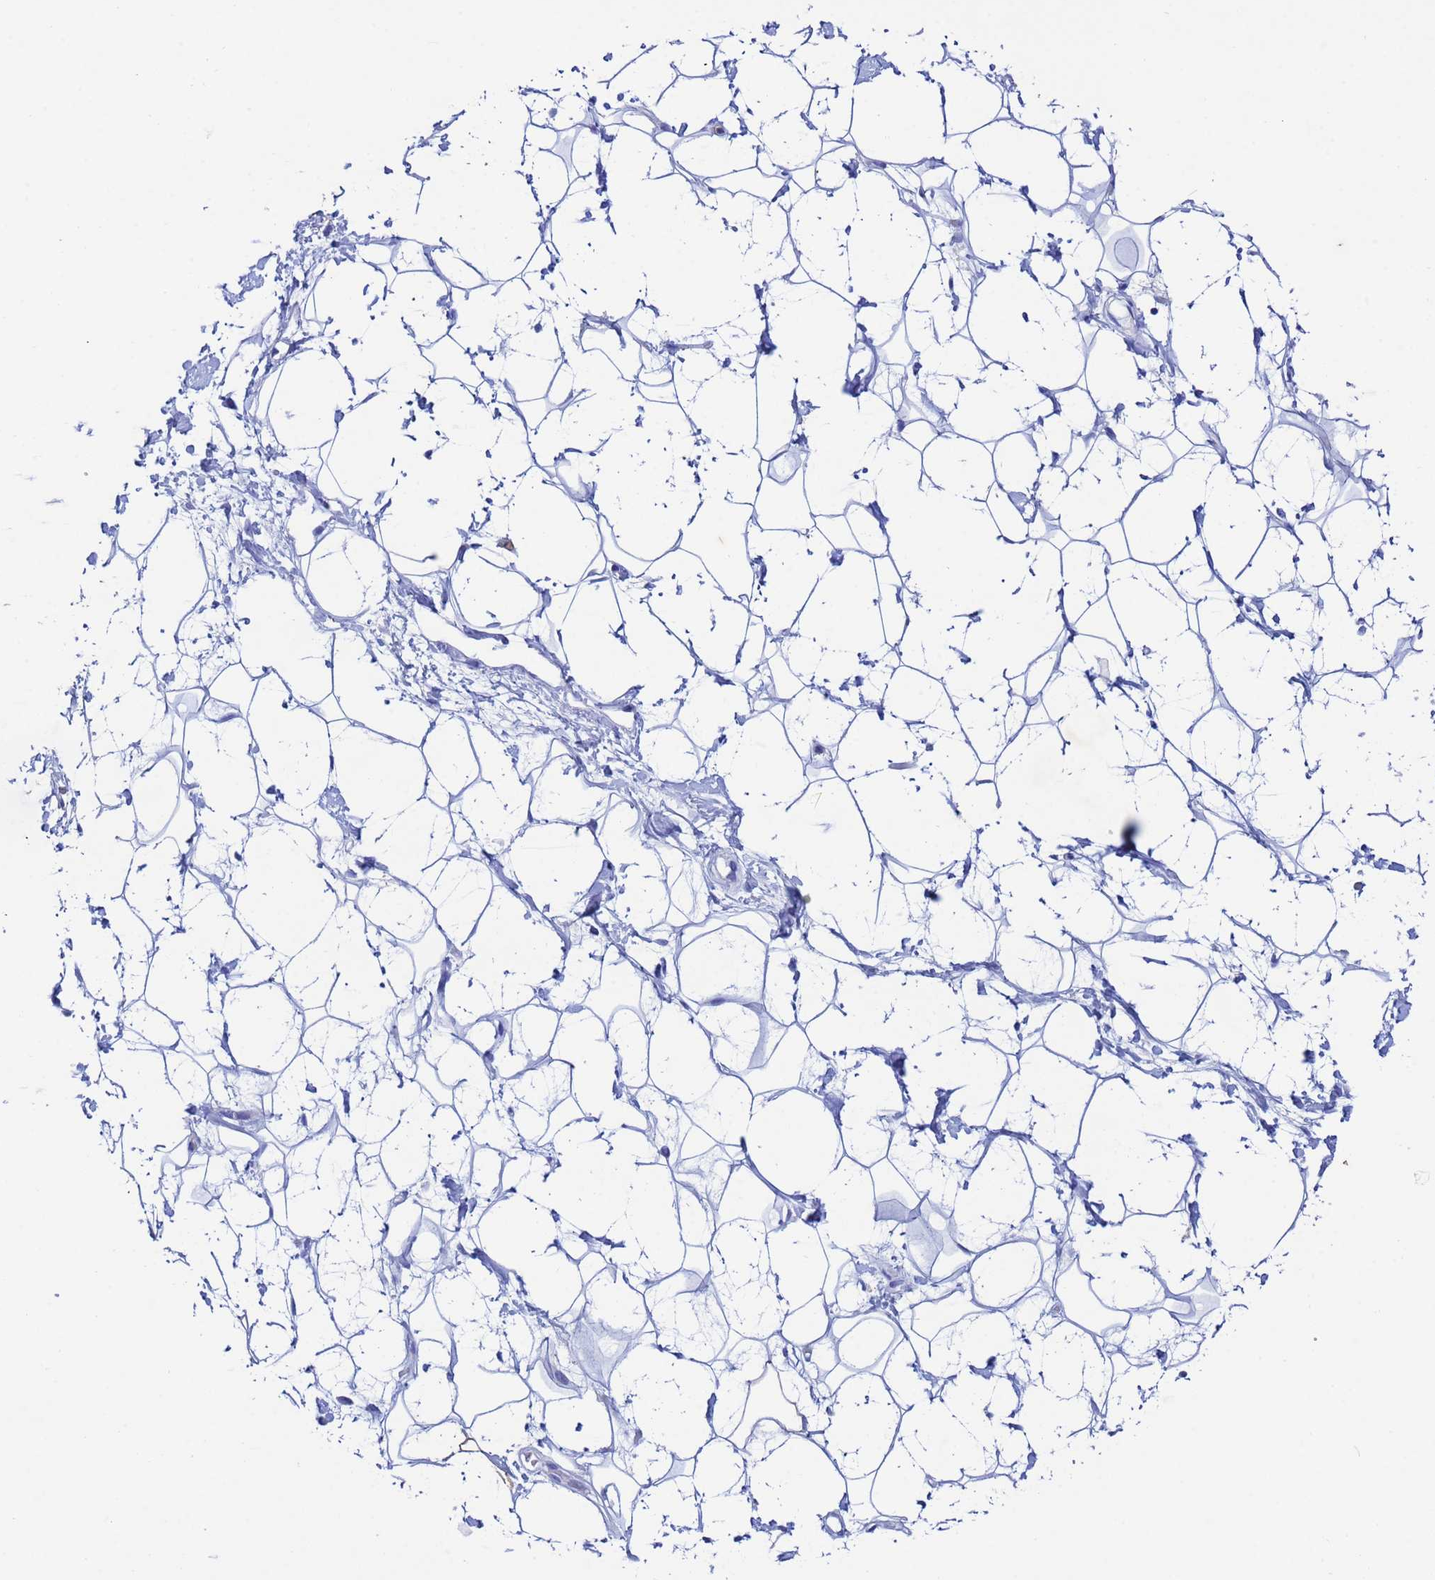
{"staining": {"intensity": "negative", "quantity": "none", "location": "none"}, "tissue": "adipose tissue", "cell_type": "Adipocytes", "image_type": "normal", "snomed": [{"axis": "morphology", "description": "Normal tissue, NOS"}, {"axis": "topography", "description": "Breast"}], "caption": "Human adipose tissue stained for a protein using IHC displays no positivity in adipocytes.", "gene": "CSTB", "patient": {"sex": "female", "age": 26}}